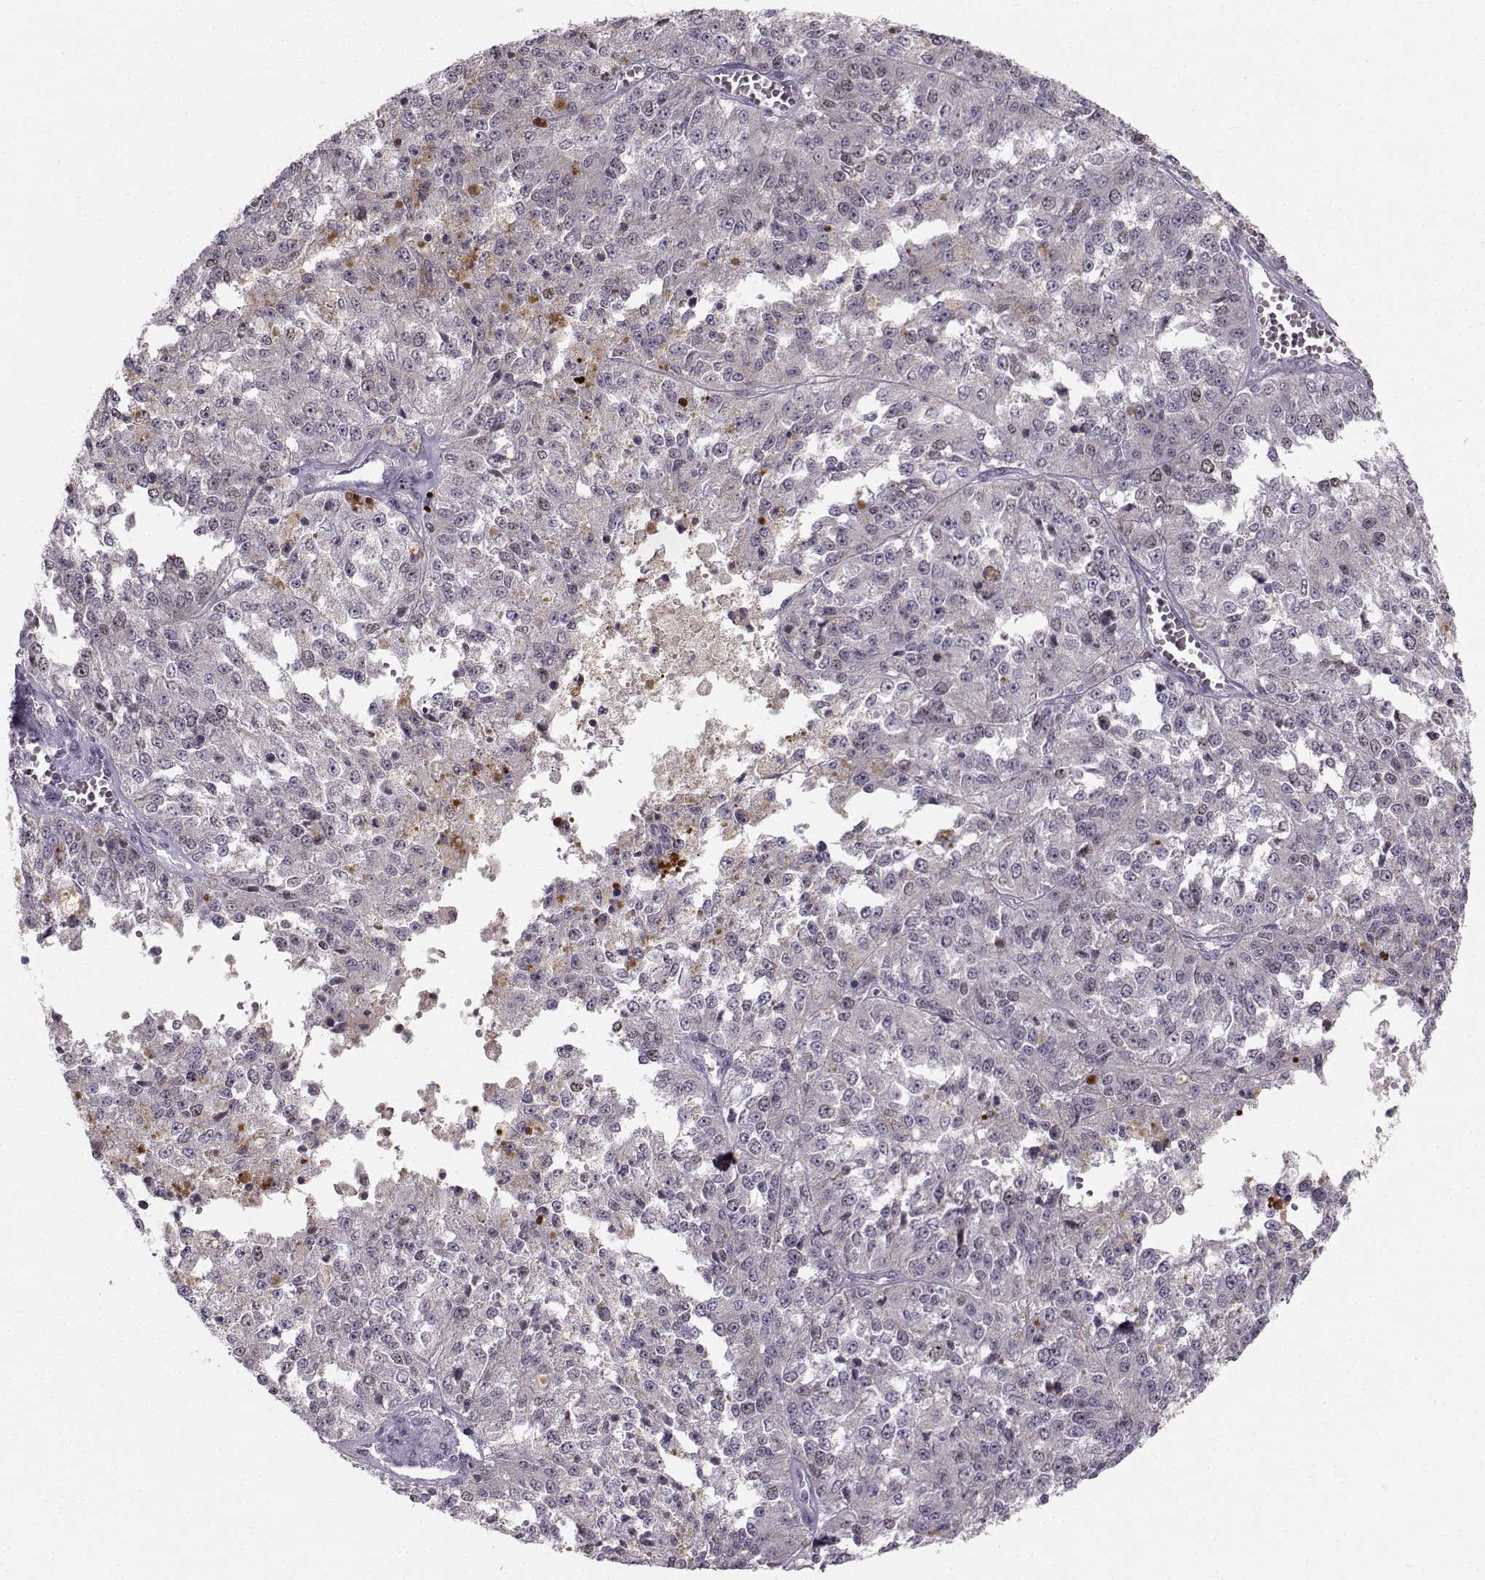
{"staining": {"intensity": "negative", "quantity": "none", "location": "none"}, "tissue": "melanoma", "cell_type": "Tumor cells", "image_type": "cancer", "snomed": [{"axis": "morphology", "description": "Malignant melanoma, Metastatic site"}, {"axis": "topography", "description": "Lymph node"}], "caption": "Photomicrograph shows no significant protein positivity in tumor cells of melanoma.", "gene": "LRP8", "patient": {"sex": "female", "age": 64}}